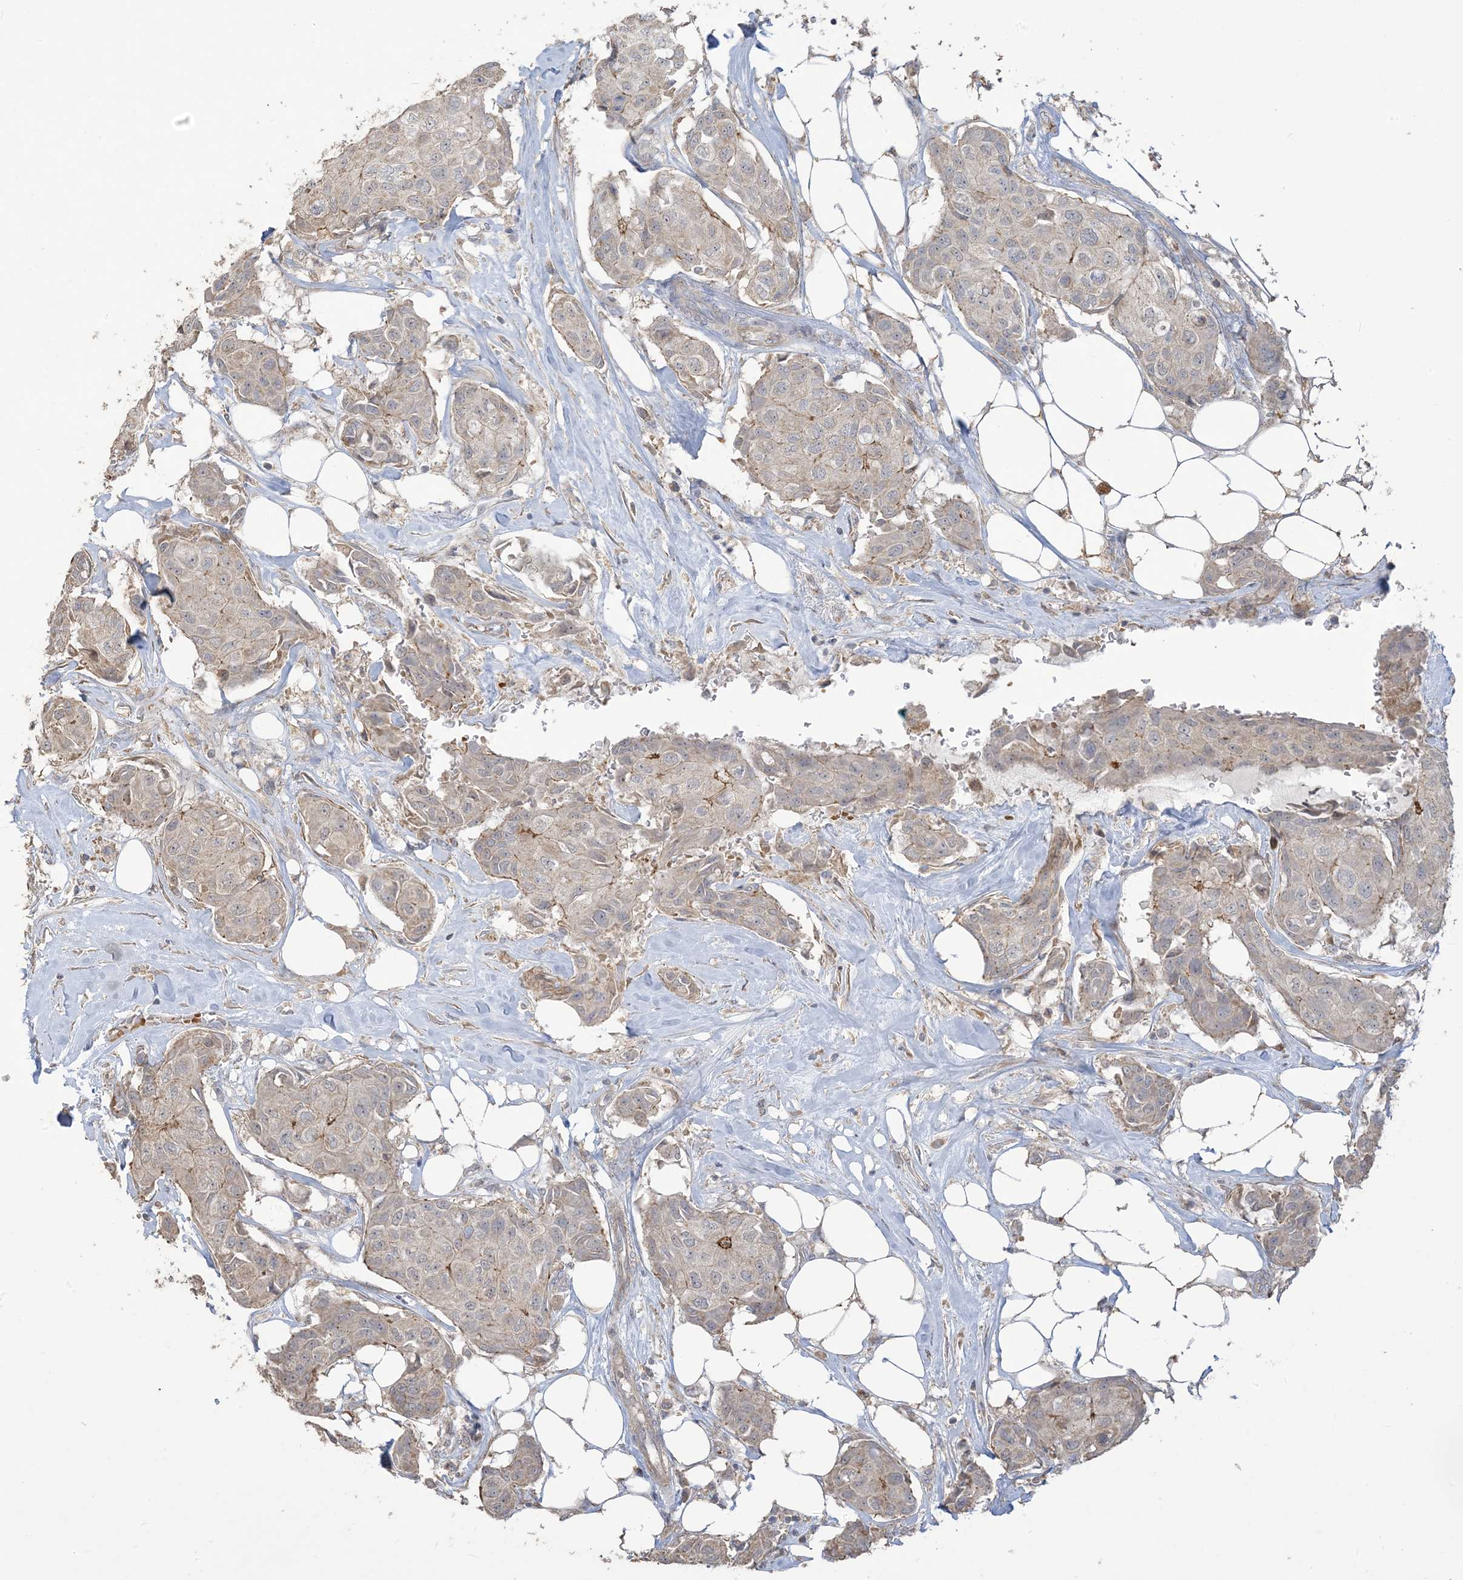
{"staining": {"intensity": "negative", "quantity": "none", "location": "none"}, "tissue": "breast cancer", "cell_type": "Tumor cells", "image_type": "cancer", "snomed": [{"axis": "morphology", "description": "Duct carcinoma"}, {"axis": "topography", "description": "Breast"}], "caption": "High magnification brightfield microscopy of invasive ductal carcinoma (breast) stained with DAB (3,3'-diaminobenzidine) (brown) and counterstained with hematoxylin (blue): tumor cells show no significant expression. (DAB (3,3'-diaminobenzidine) immunohistochemistry visualized using brightfield microscopy, high magnification).", "gene": "KLHL18", "patient": {"sex": "female", "age": 80}}